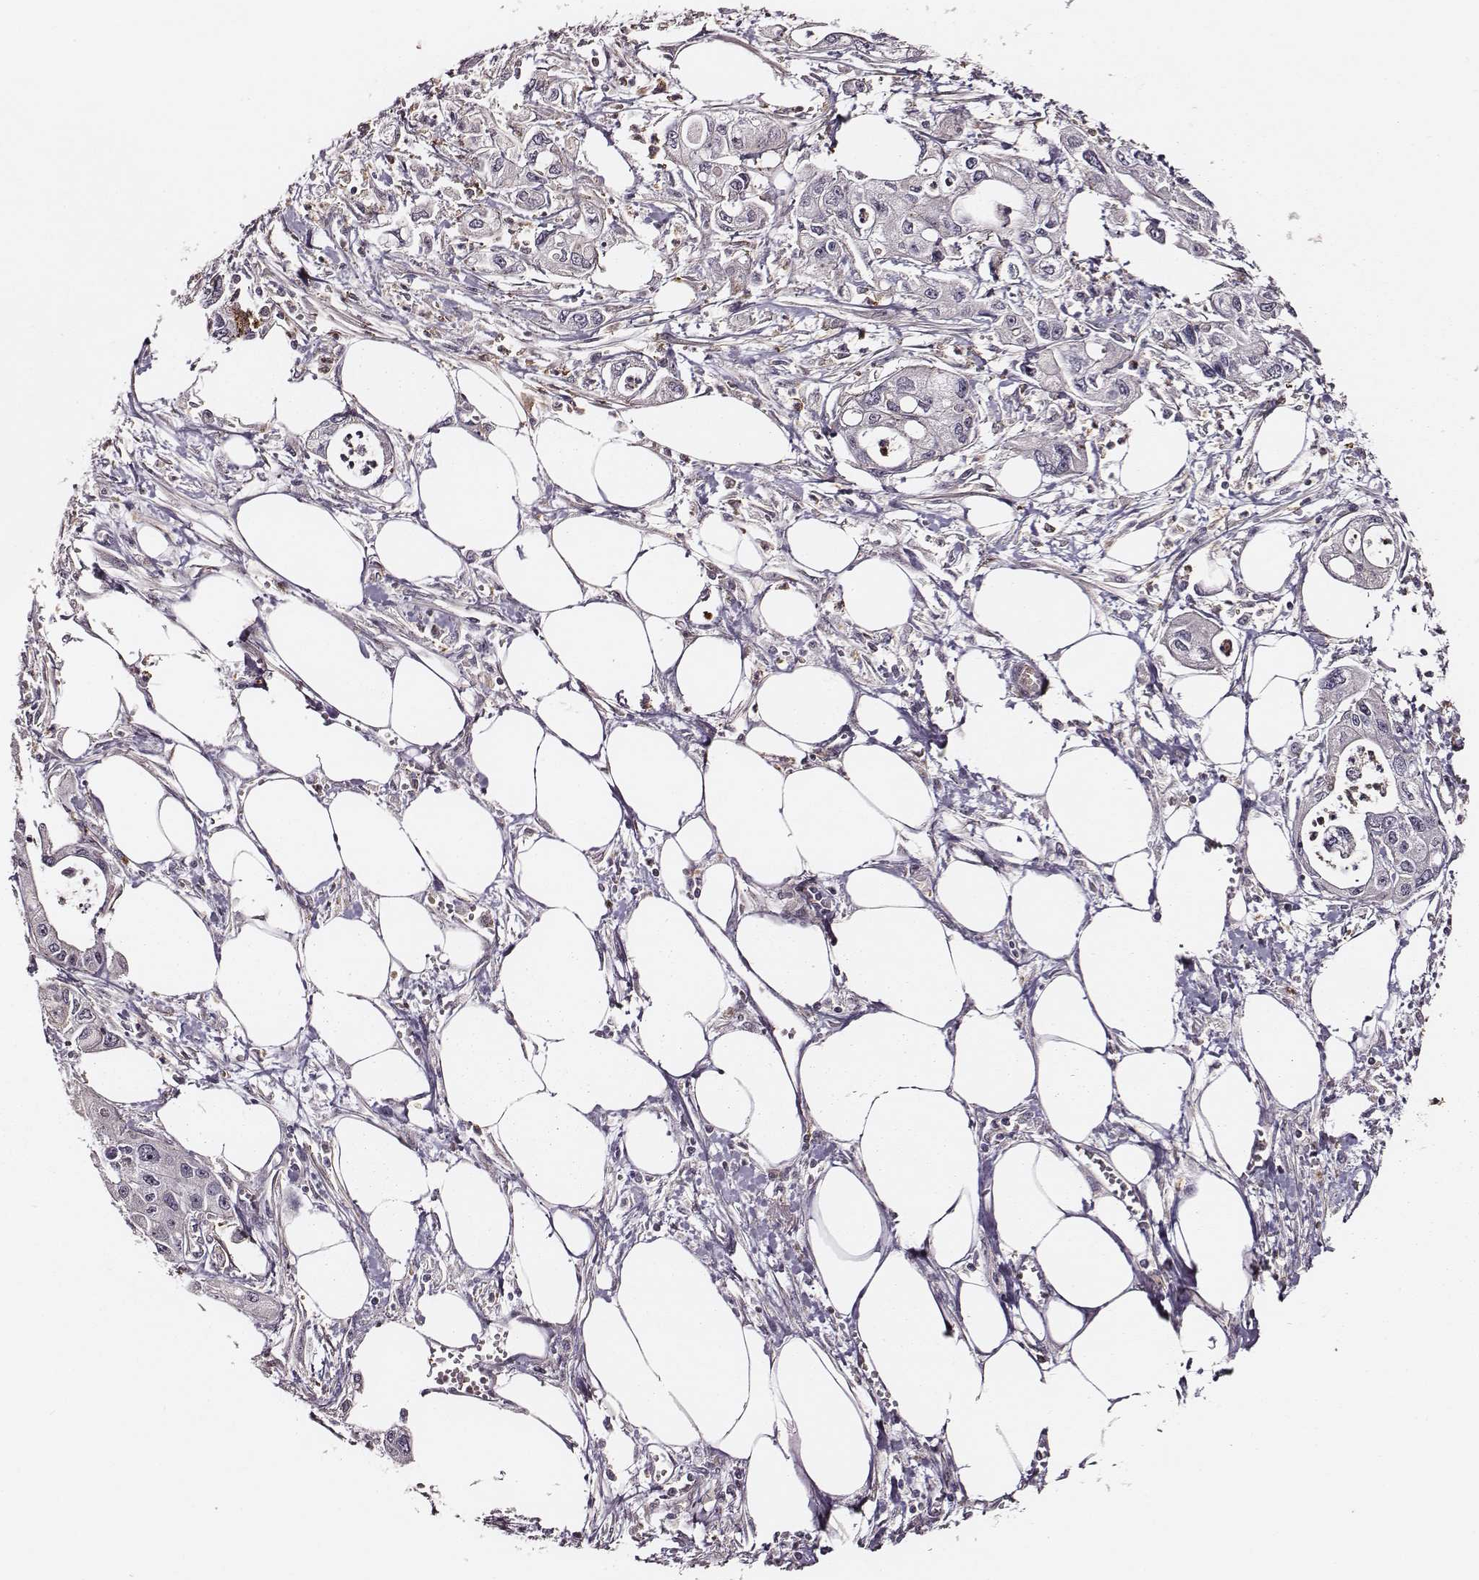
{"staining": {"intensity": "negative", "quantity": "none", "location": "none"}, "tissue": "pancreatic cancer", "cell_type": "Tumor cells", "image_type": "cancer", "snomed": [{"axis": "morphology", "description": "Adenocarcinoma, NOS"}, {"axis": "topography", "description": "Pancreas"}], "caption": "IHC image of neoplastic tissue: pancreatic cancer stained with DAB displays no significant protein staining in tumor cells. (Stains: DAB IHC with hematoxylin counter stain, Microscopy: brightfield microscopy at high magnification).", "gene": "ZYX", "patient": {"sex": "male", "age": 70}}